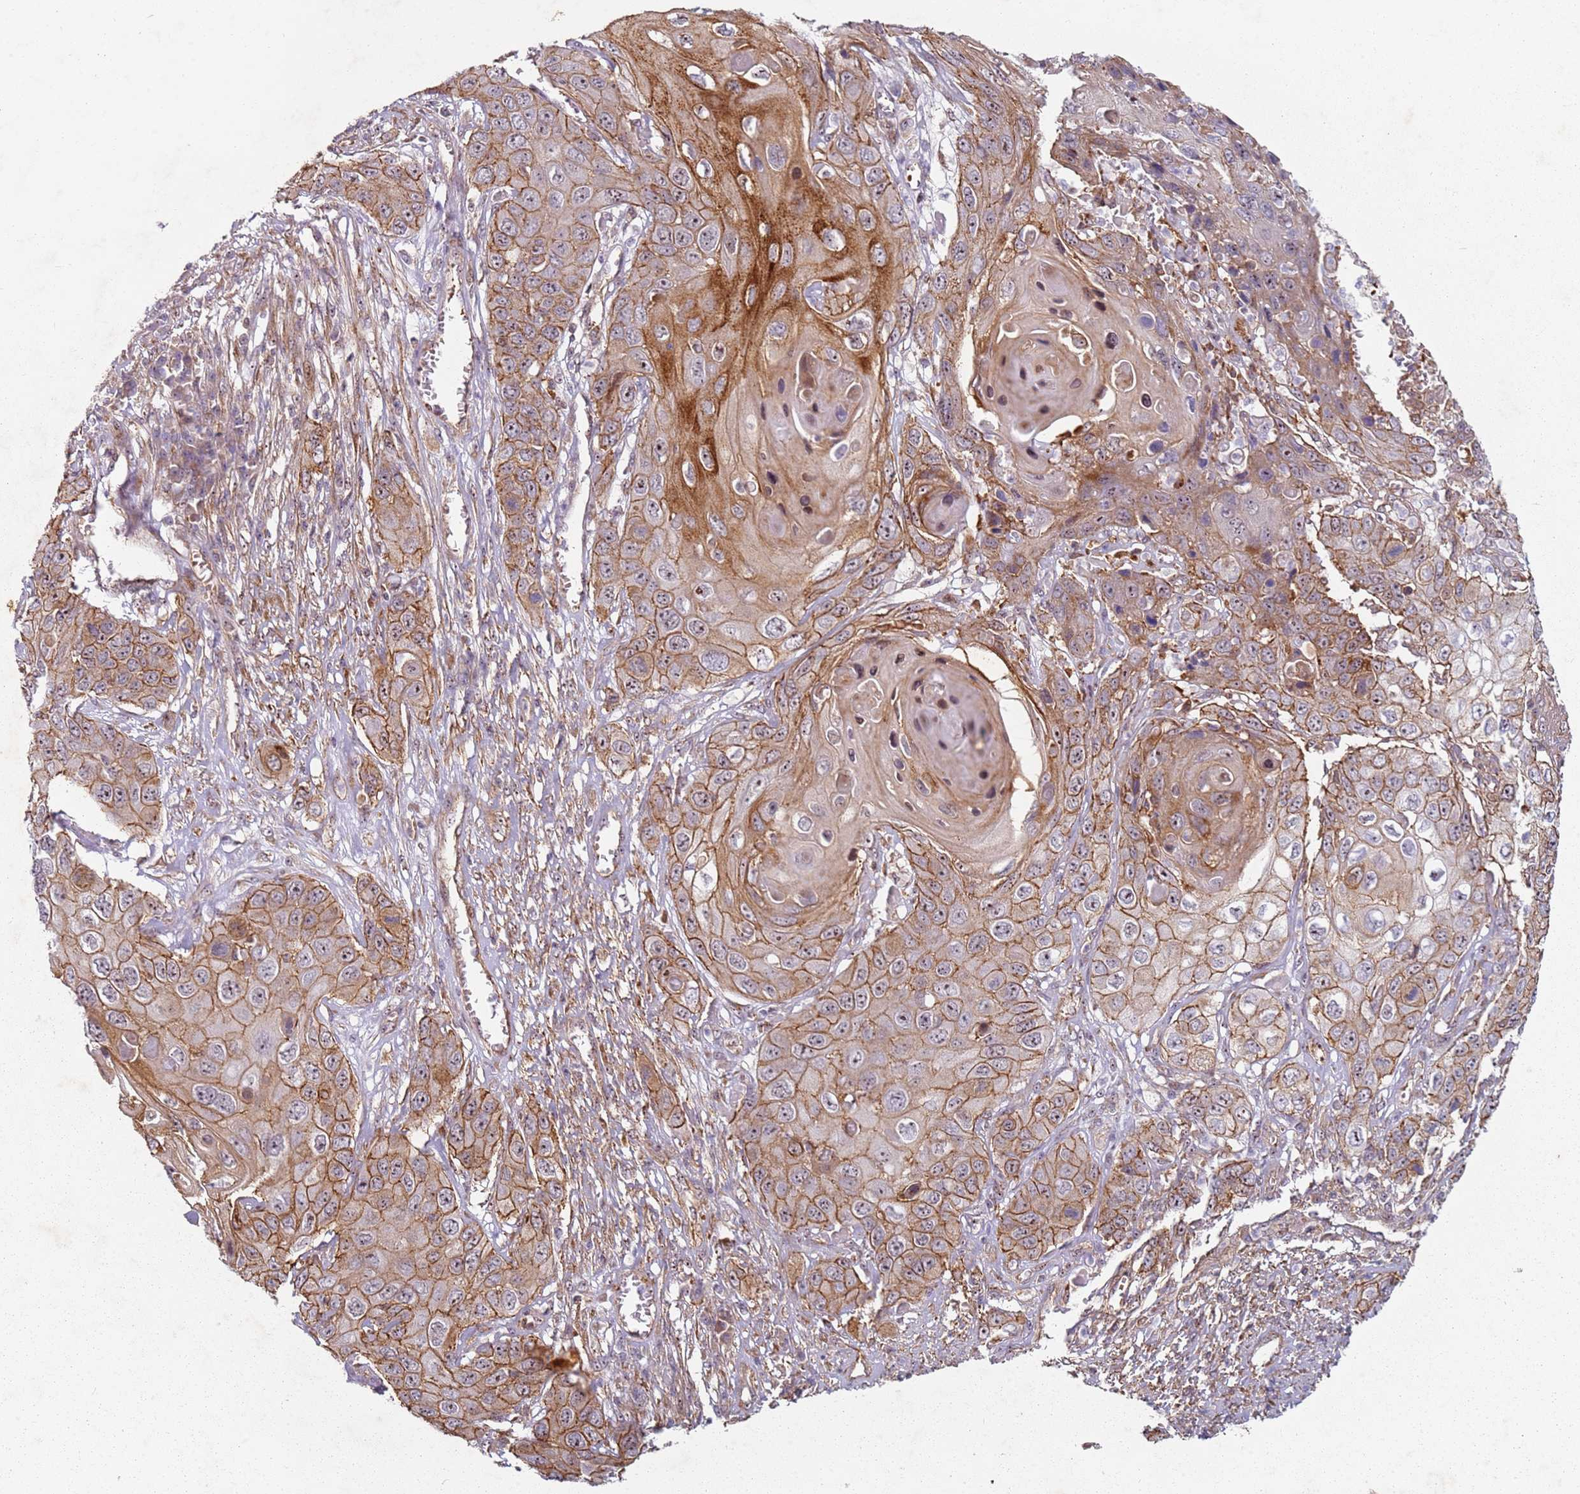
{"staining": {"intensity": "moderate", "quantity": ">75%", "location": "cytoplasmic/membranous"}, "tissue": "skin cancer", "cell_type": "Tumor cells", "image_type": "cancer", "snomed": [{"axis": "morphology", "description": "Squamous cell carcinoma, NOS"}, {"axis": "topography", "description": "Skin"}], "caption": "Human squamous cell carcinoma (skin) stained for a protein (brown) reveals moderate cytoplasmic/membranous positive positivity in approximately >75% of tumor cells.", "gene": "C2CD4B", "patient": {"sex": "male", "age": 55}}